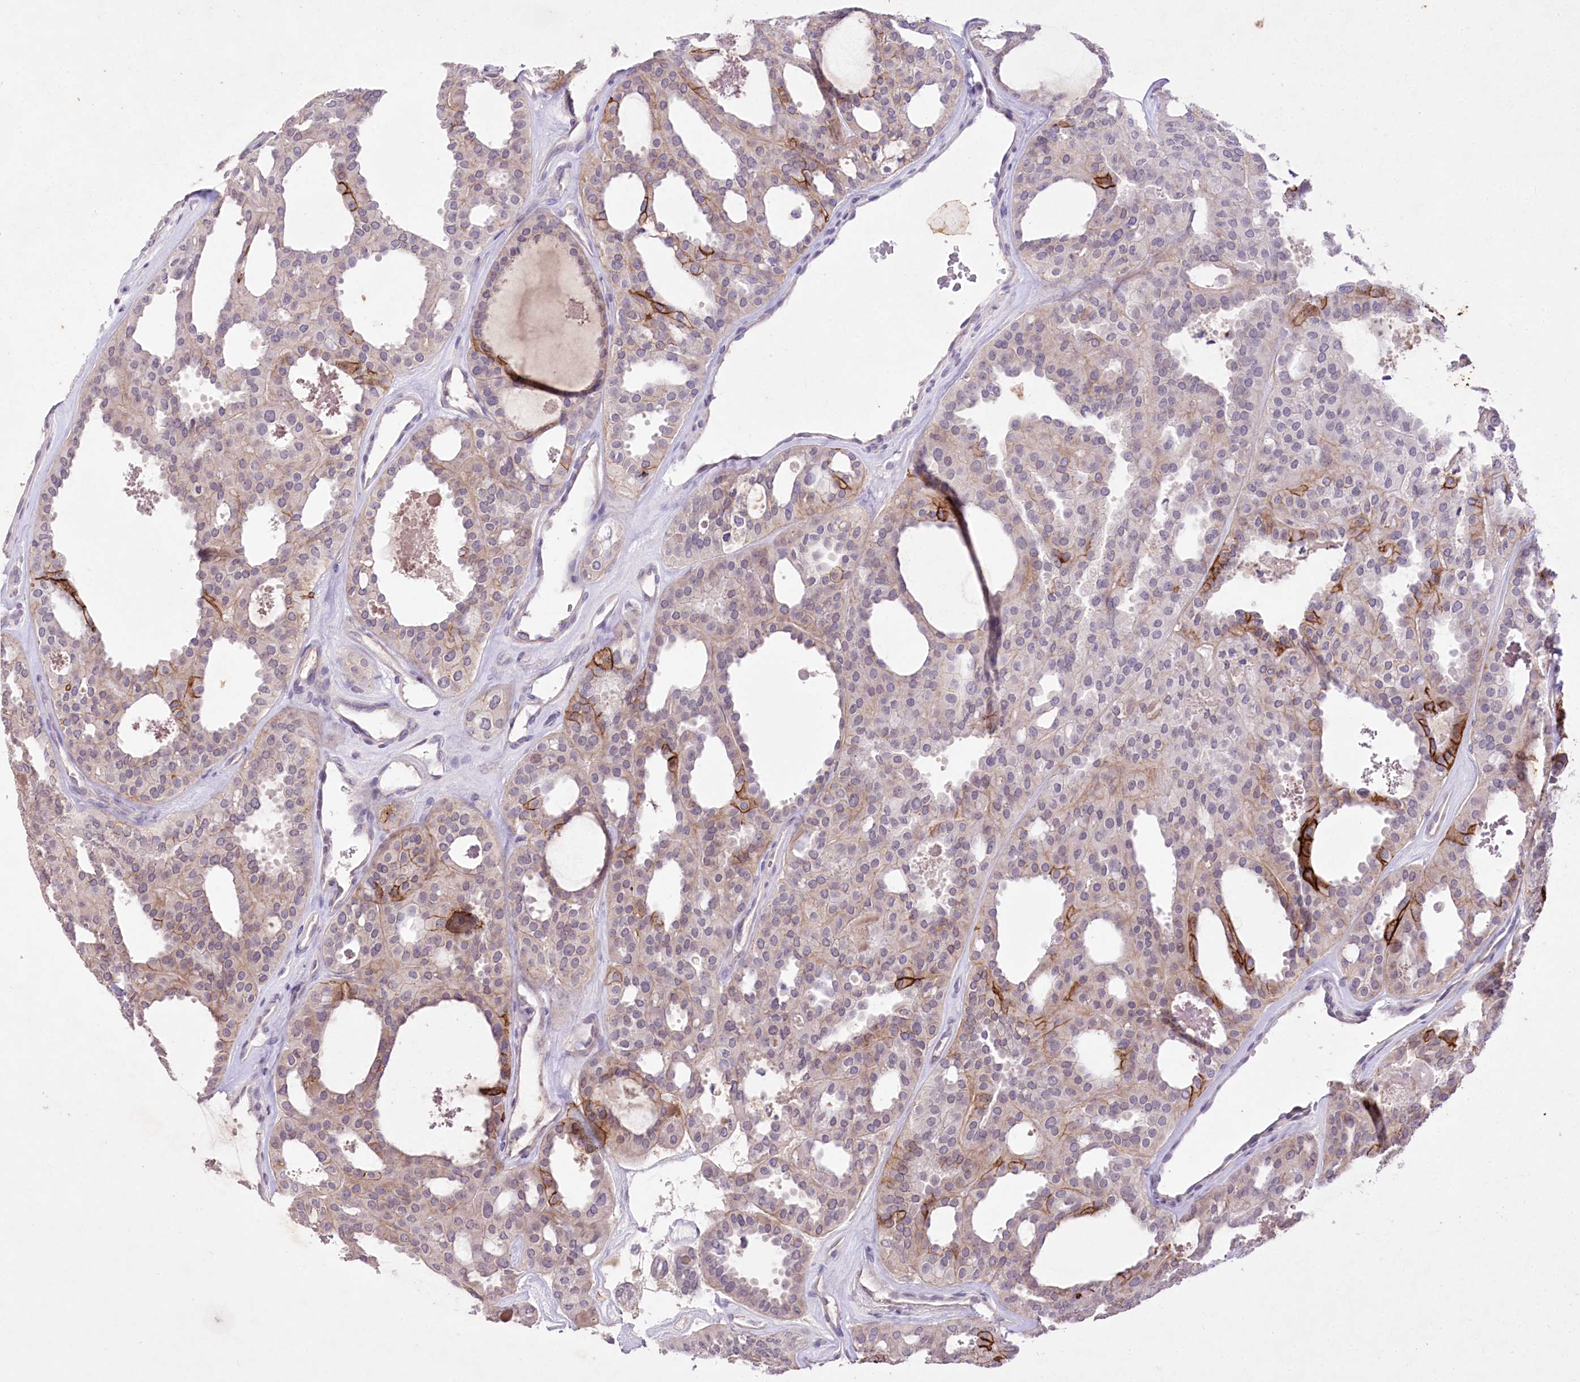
{"staining": {"intensity": "strong", "quantity": "<25%", "location": "cytoplasmic/membranous"}, "tissue": "thyroid cancer", "cell_type": "Tumor cells", "image_type": "cancer", "snomed": [{"axis": "morphology", "description": "Follicular adenoma carcinoma, NOS"}, {"axis": "topography", "description": "Thyroid gland"}], "caption": "This is a micrograph of IHC staining of thyroid follicular adenoma carcinoma, which shows strong expression in the cytoplasmic/membranous of tumor cells.", "gene": "ENPP1", "patient": {"sex": "male", "age": 75}}